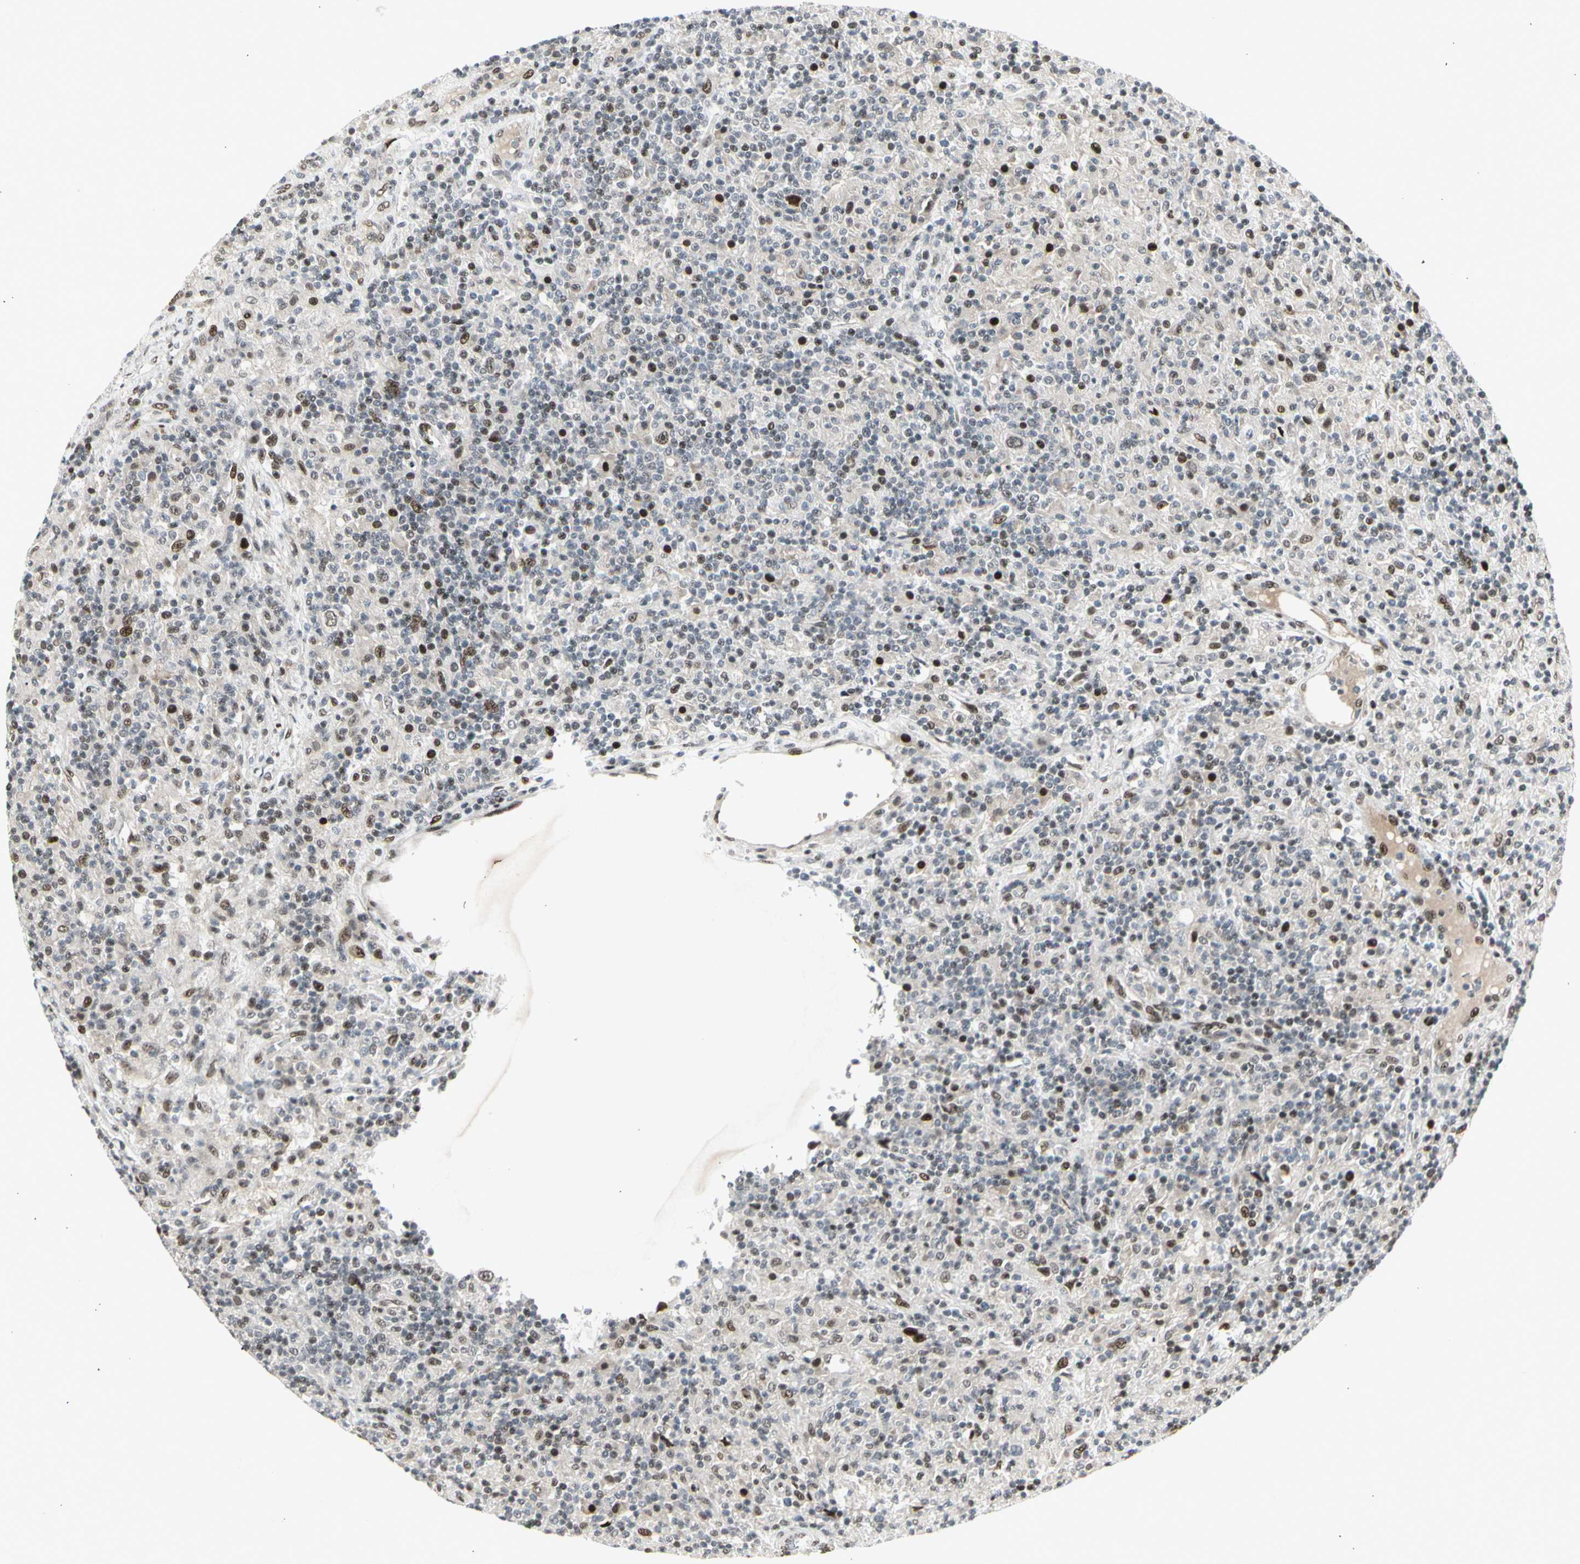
{"staining": {"intensity": "weak", "quantity": ">75%", "location": "nuclear"}, "tissue": "lymphoma", "cell_type": "Tumor cells", "image_type": "cancer", "snomed": [{"axis": "morphology", "description": "Hodgkin's disease, NOS"}, {"axis": "topography", "description": "Lymph node"}], "caption": "This micrograph shows lymphoma stained with IHC to label a protein in brown. The nuclear of tumor cells show weak positivity for the protein. Nuclei are counter-stained blue.", "gene": "FOXJ2", "patient": {"sex": "male", "age": 70}}